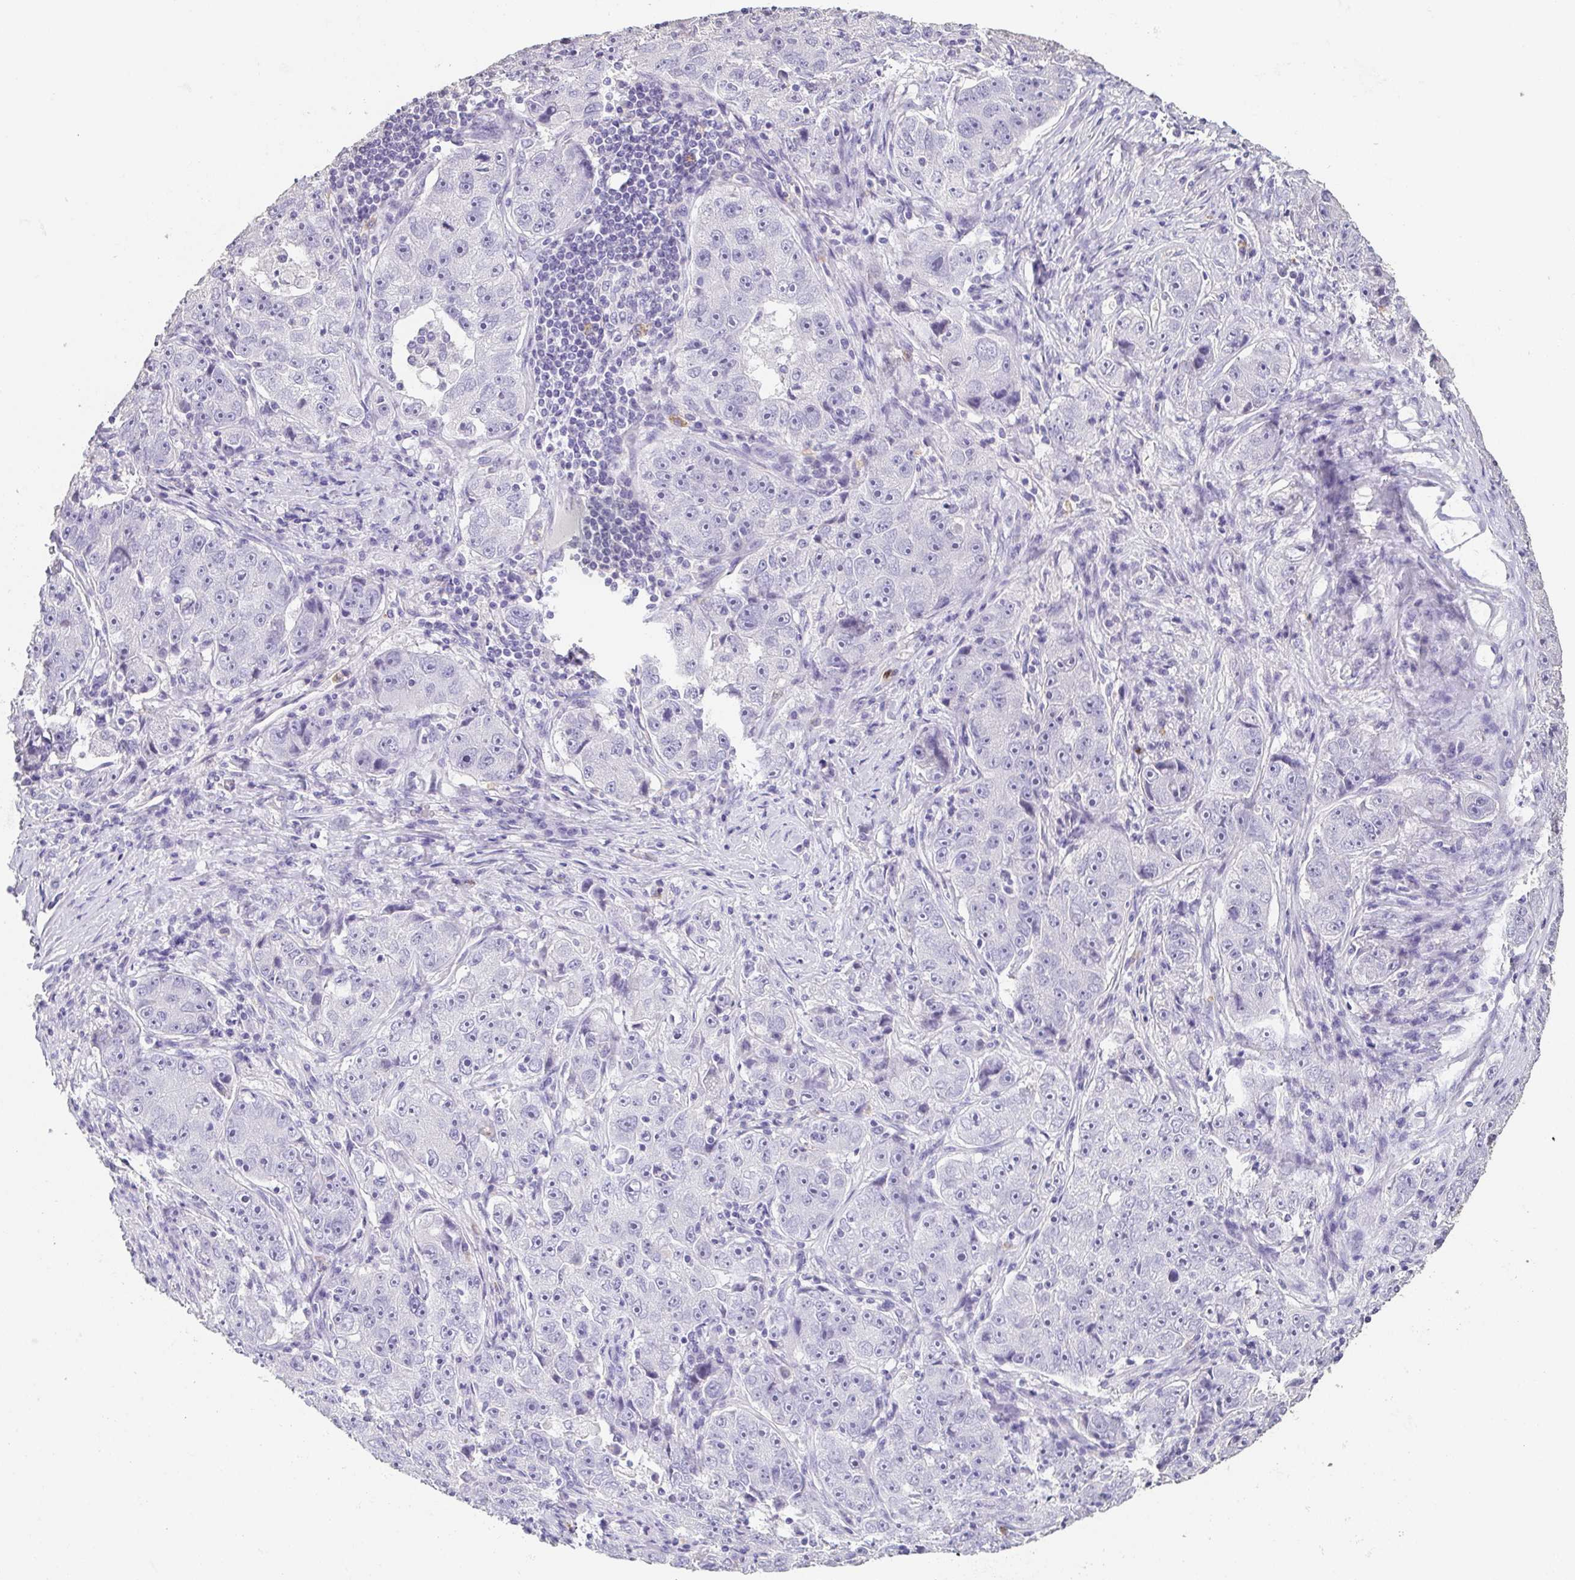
{"staining": {"intensity": "negative", "quantity": "none", "location": "none"}, "tissue": "lung cancer", "cell_type": "Tumor cells", "image_type": "cancer", "snomed": [{"axis": "morphology", "description": "Normal morphology"}, {"axis": "morphology", "description": "Adenocarcinoma, NOS"}, {"axis": "topography", "description": "Lymph node"}, {"axis": "topography", "description": "Lung"}], "caption": "This is an IHC histopathology image of lung adenocarcinoma. There is no staining in tumor cells.", "gene": "BPIFA2", "patient": {"sex": "female", "age": 57}}